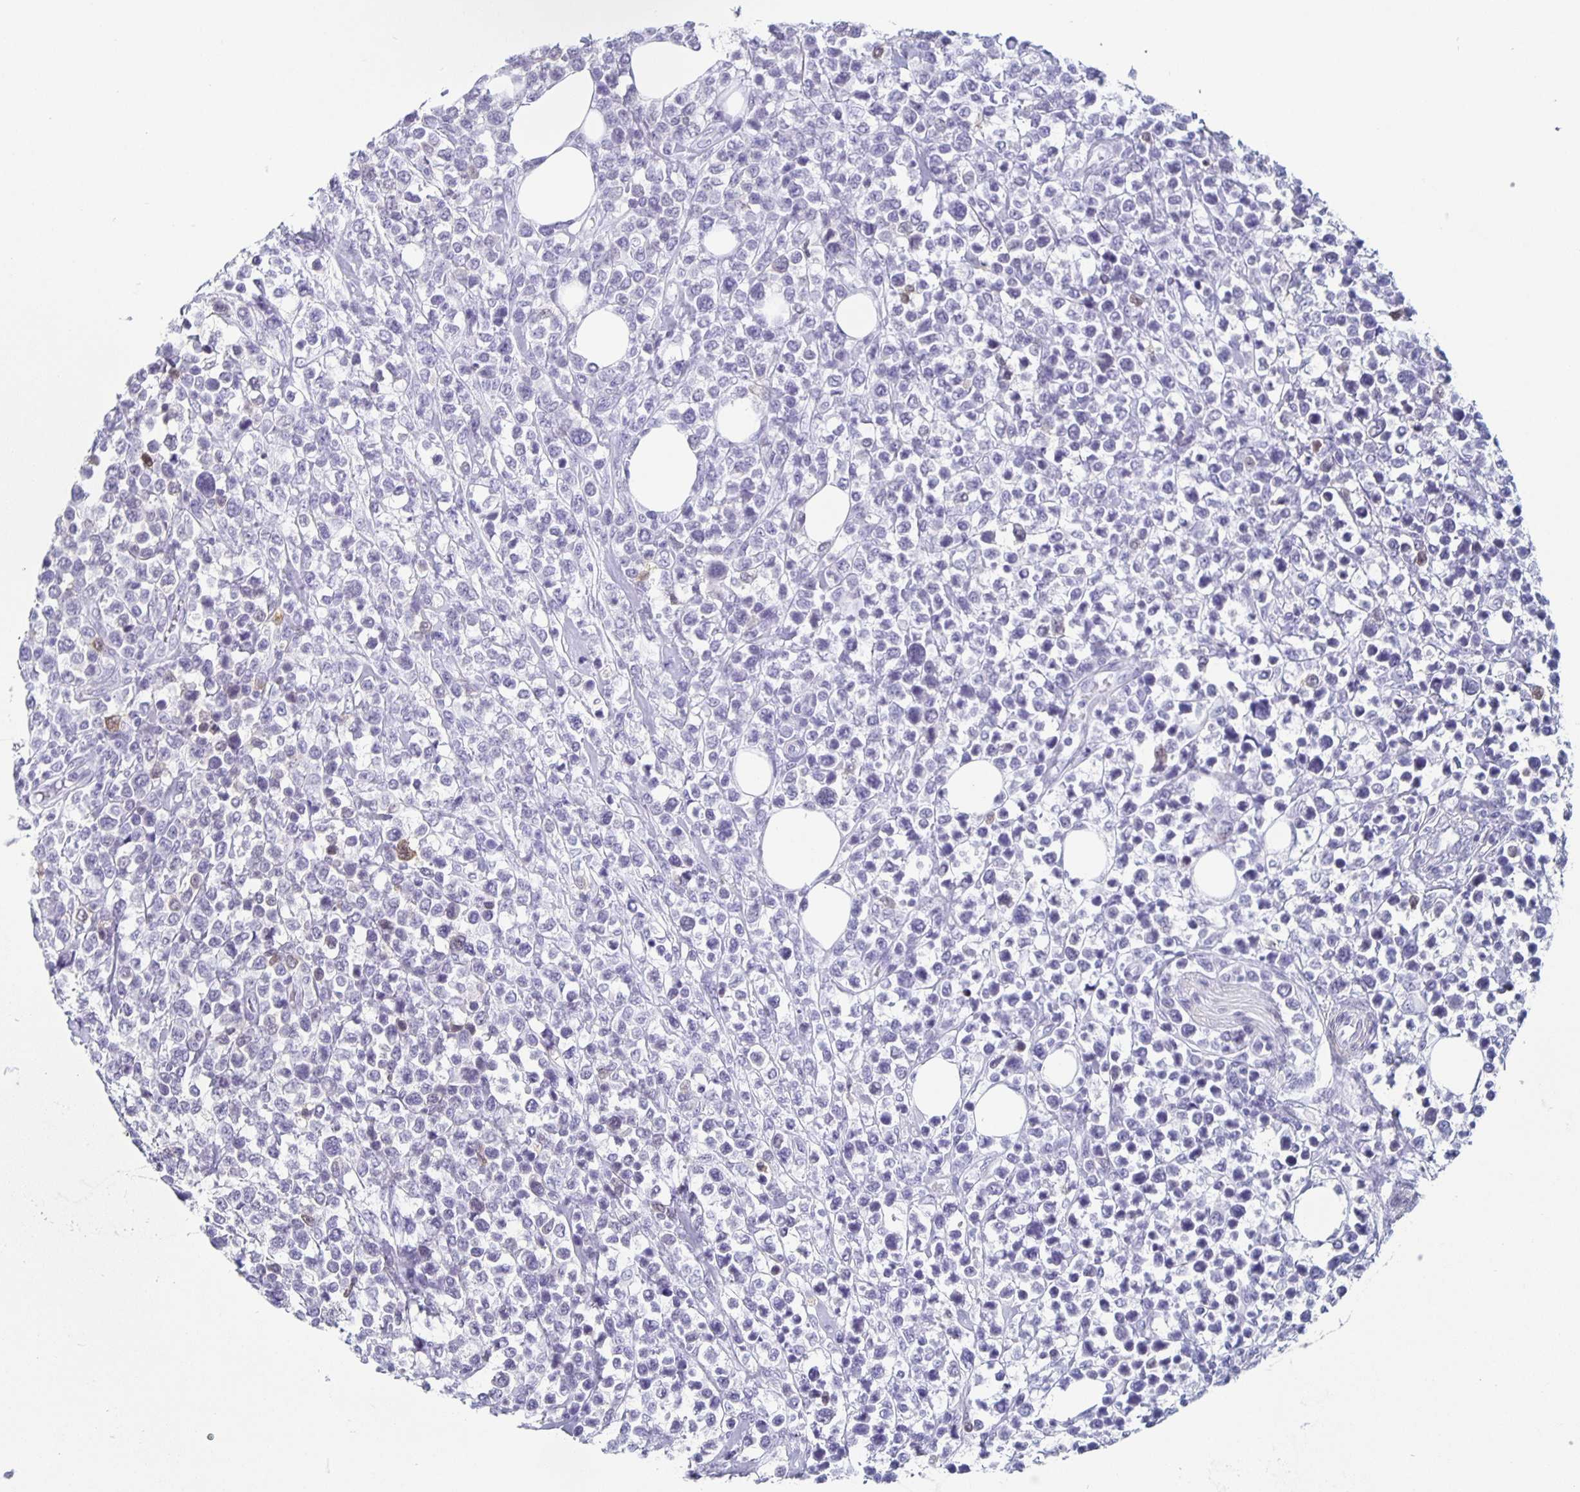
{"staining": {"intensity": "negative", "quantity": "none", "location": "none"}, "tissue": "lymphoma", "cell_type": "Tumor cells", "image_type": "cancer", "snomed": [{"axis": "morphology", "description": "Malignant lymphoma, non-Hodgkin's type, High grade"}, {"axis": "topography", "description": "Soft tissue"}], "caption": "Malignant lymphoma, non-Hodgkin's type (high-grade) was stained to show a protein in brown. There is no significant staining in tumor cells.", "gene": "TPPP", "patient": {"sex": "female", "age": 56}}